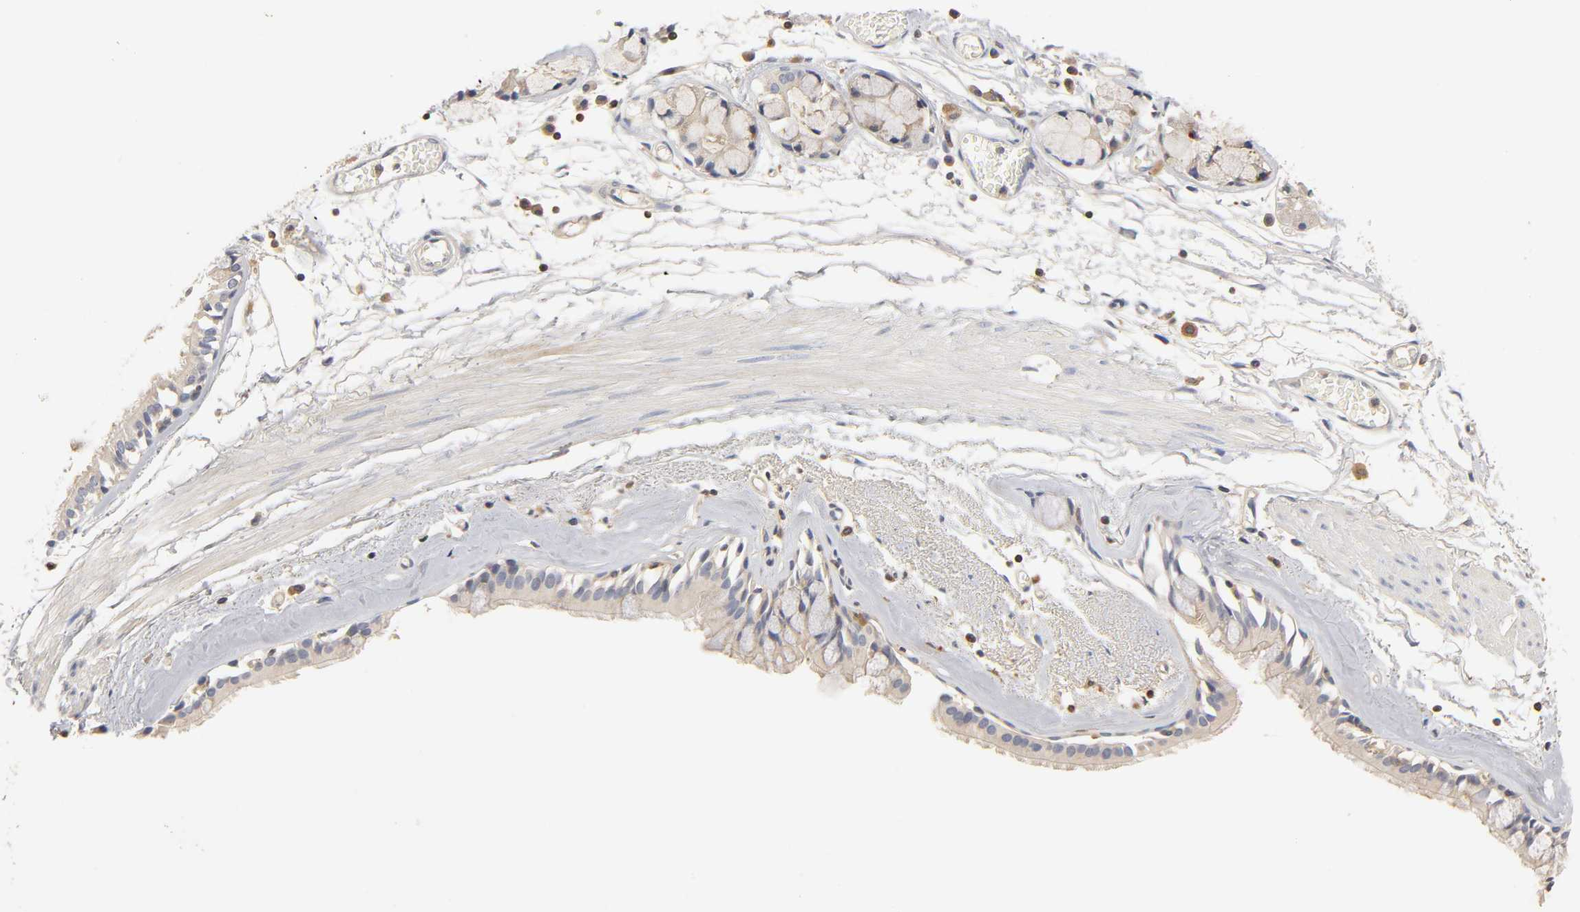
{"staining": {"intensity": "weak", "quantity": ">75%", "location": "cytoplasmic/membranous"}, "tissue": "bronchus", "cell_type": "Respiratory epithelial cells", "image_type": "normal", "snomed": [{"axis": "morphology", "description": "Normal tissue, NOS"}, {"axis": "topography", "description": "Bronchus"}, {"axis": "topography", "description": "Lung"}], "caption": "Immunohistochemistry (DAB) staining of unremarkable human bronchus exhibits weak cytoplasmic/membranous protein expression in about >75% of respiratory epithelial cells.", "gene": "RHOA", "patient": {"sex": "female", "age": 56}}